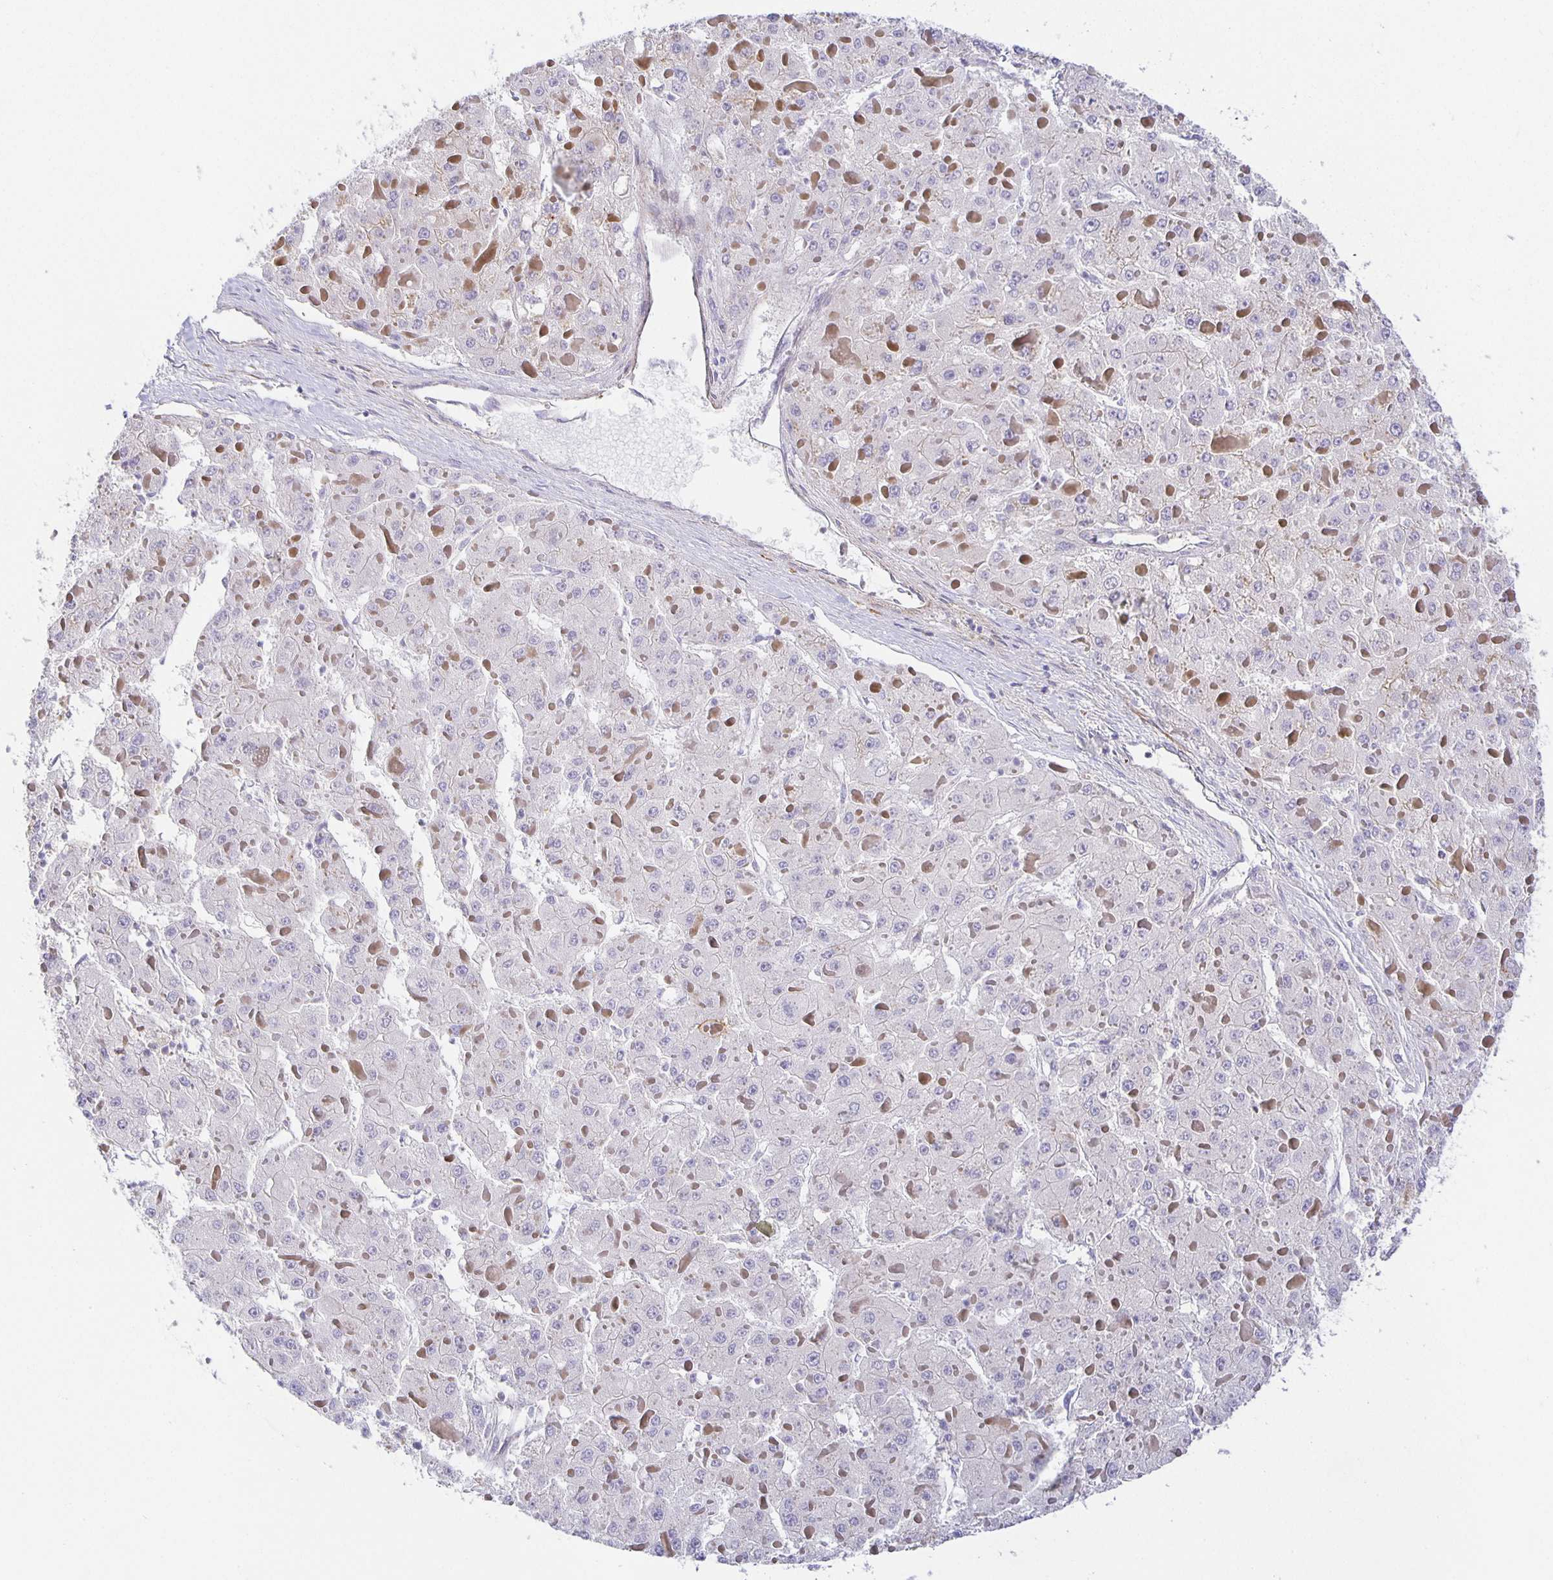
{"staining": {"intensity": "negative", "quantity": "none", "location": "none"}, "tissue": "liver cancer", "cell_type": "Tumor cells", "image_type": "cancer", "snomed": [{"axis": "morphology", "description": "Carcinoma, Hepatocellular, NOS"}, {"axis": "topography", "description": "Liver"}], "caption": "Hepatocellular carcinoma (liver) was stained to show a protein in brown. There is no significant positivity in tumor cells.", "gene": "FLRT3", "patient": {"sex": "female", "age": 73}}